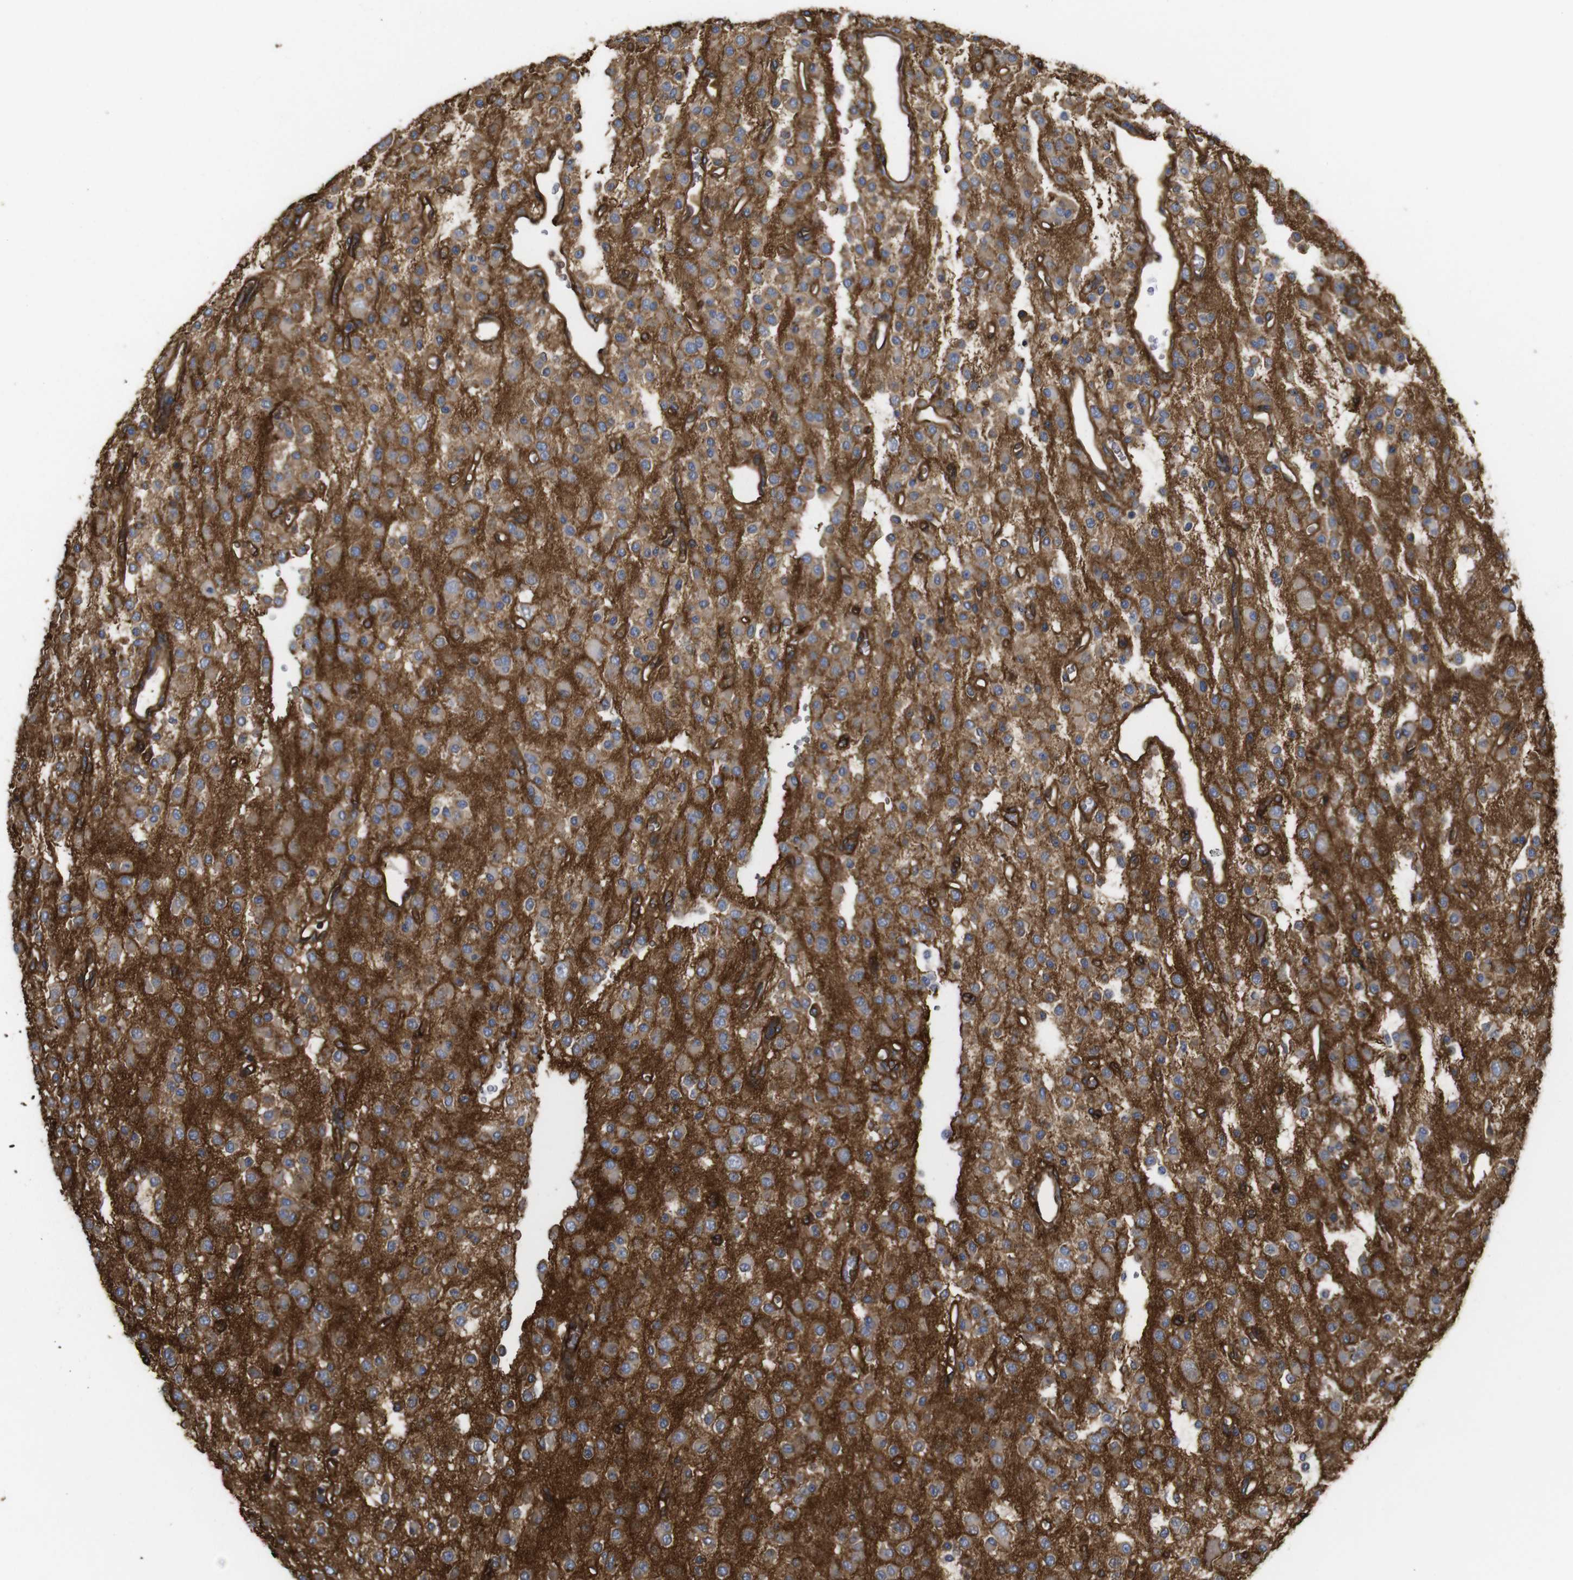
{"staining": {"intensity": "weak", "quantity": ">75%", "location": "cytoplasmic/membranous"}, "tissue": "glioma", "cell_type": "Tumor cells", "image_type": "cancer", "snomed": [{"axis": "morphology", "description": "Glioma, malignant, Low grade"}, {"axis": "topography", "description": "Brain"}], "caption": "A low amount of weak cytoplasmic/membranous expression is seen in about >75% of tumor cells in low-grade glioma (malignant) tissue.", "gene": "SPTBN1", "patient": {"sex": "male", "age": 38}}